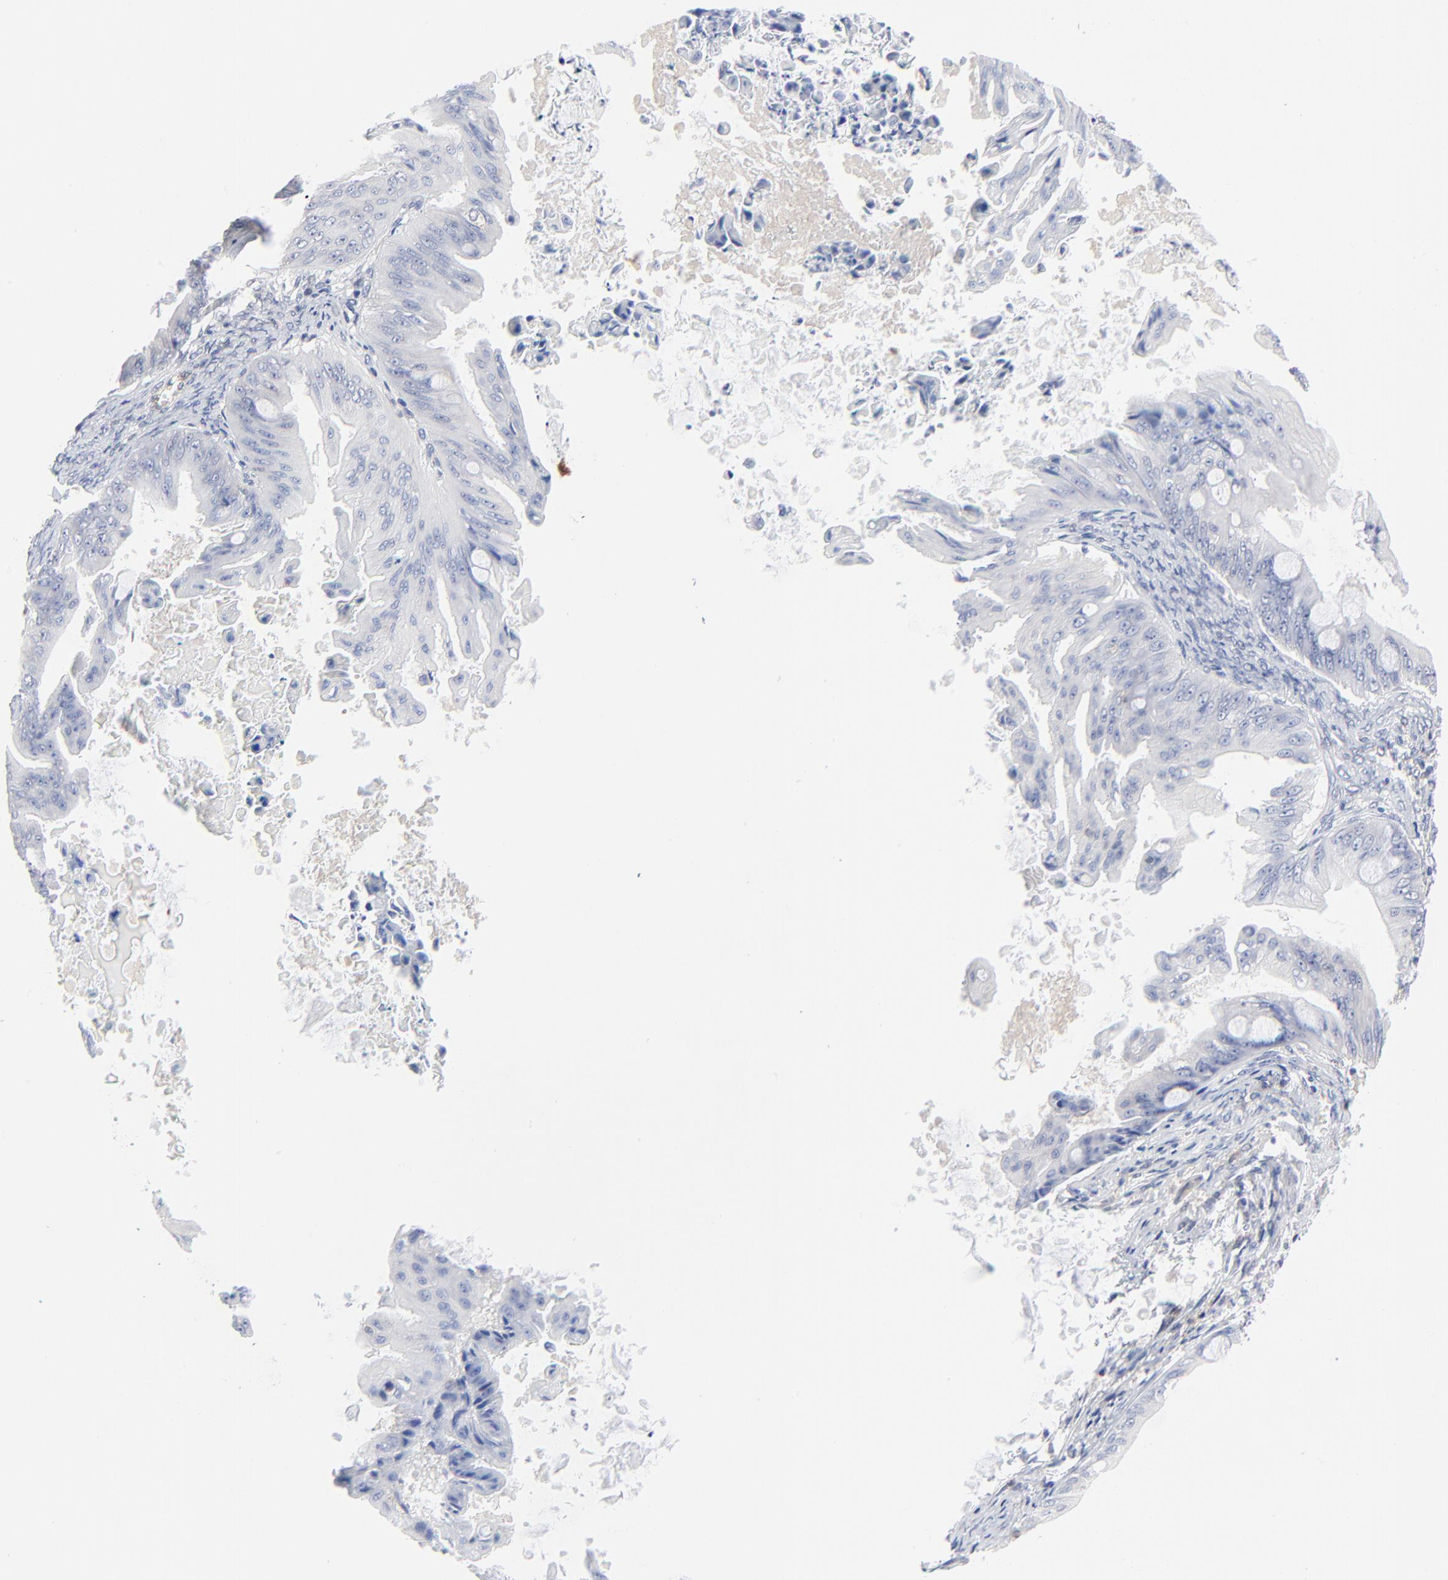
{"staining": {"intensity": "negative", "quantity": "none", "location": "none"}, "tissue": "ovarian cancer", "cell_type": "Tumor cells", "image_type": "cancer", "snomed": [{"axis": "morphology", "description": "Cystadenocarcinoma, mucinous, NOS"}, {"axis": "topography", "description": "Ovary"}], "caption": "The micrograph demonstrates no significant expression in tumor cells of ovarian cancer (mucinous cystadenocarcinoma). (Stains: DAB (3,3'-diaminobenzidine) immunohistochemistry with hematoxylin counter stain, Microscopy: brightfield microscopy at high magnification).", "gene": "RPS6KB1", "patient": {"sex": "female", "age": 37}}